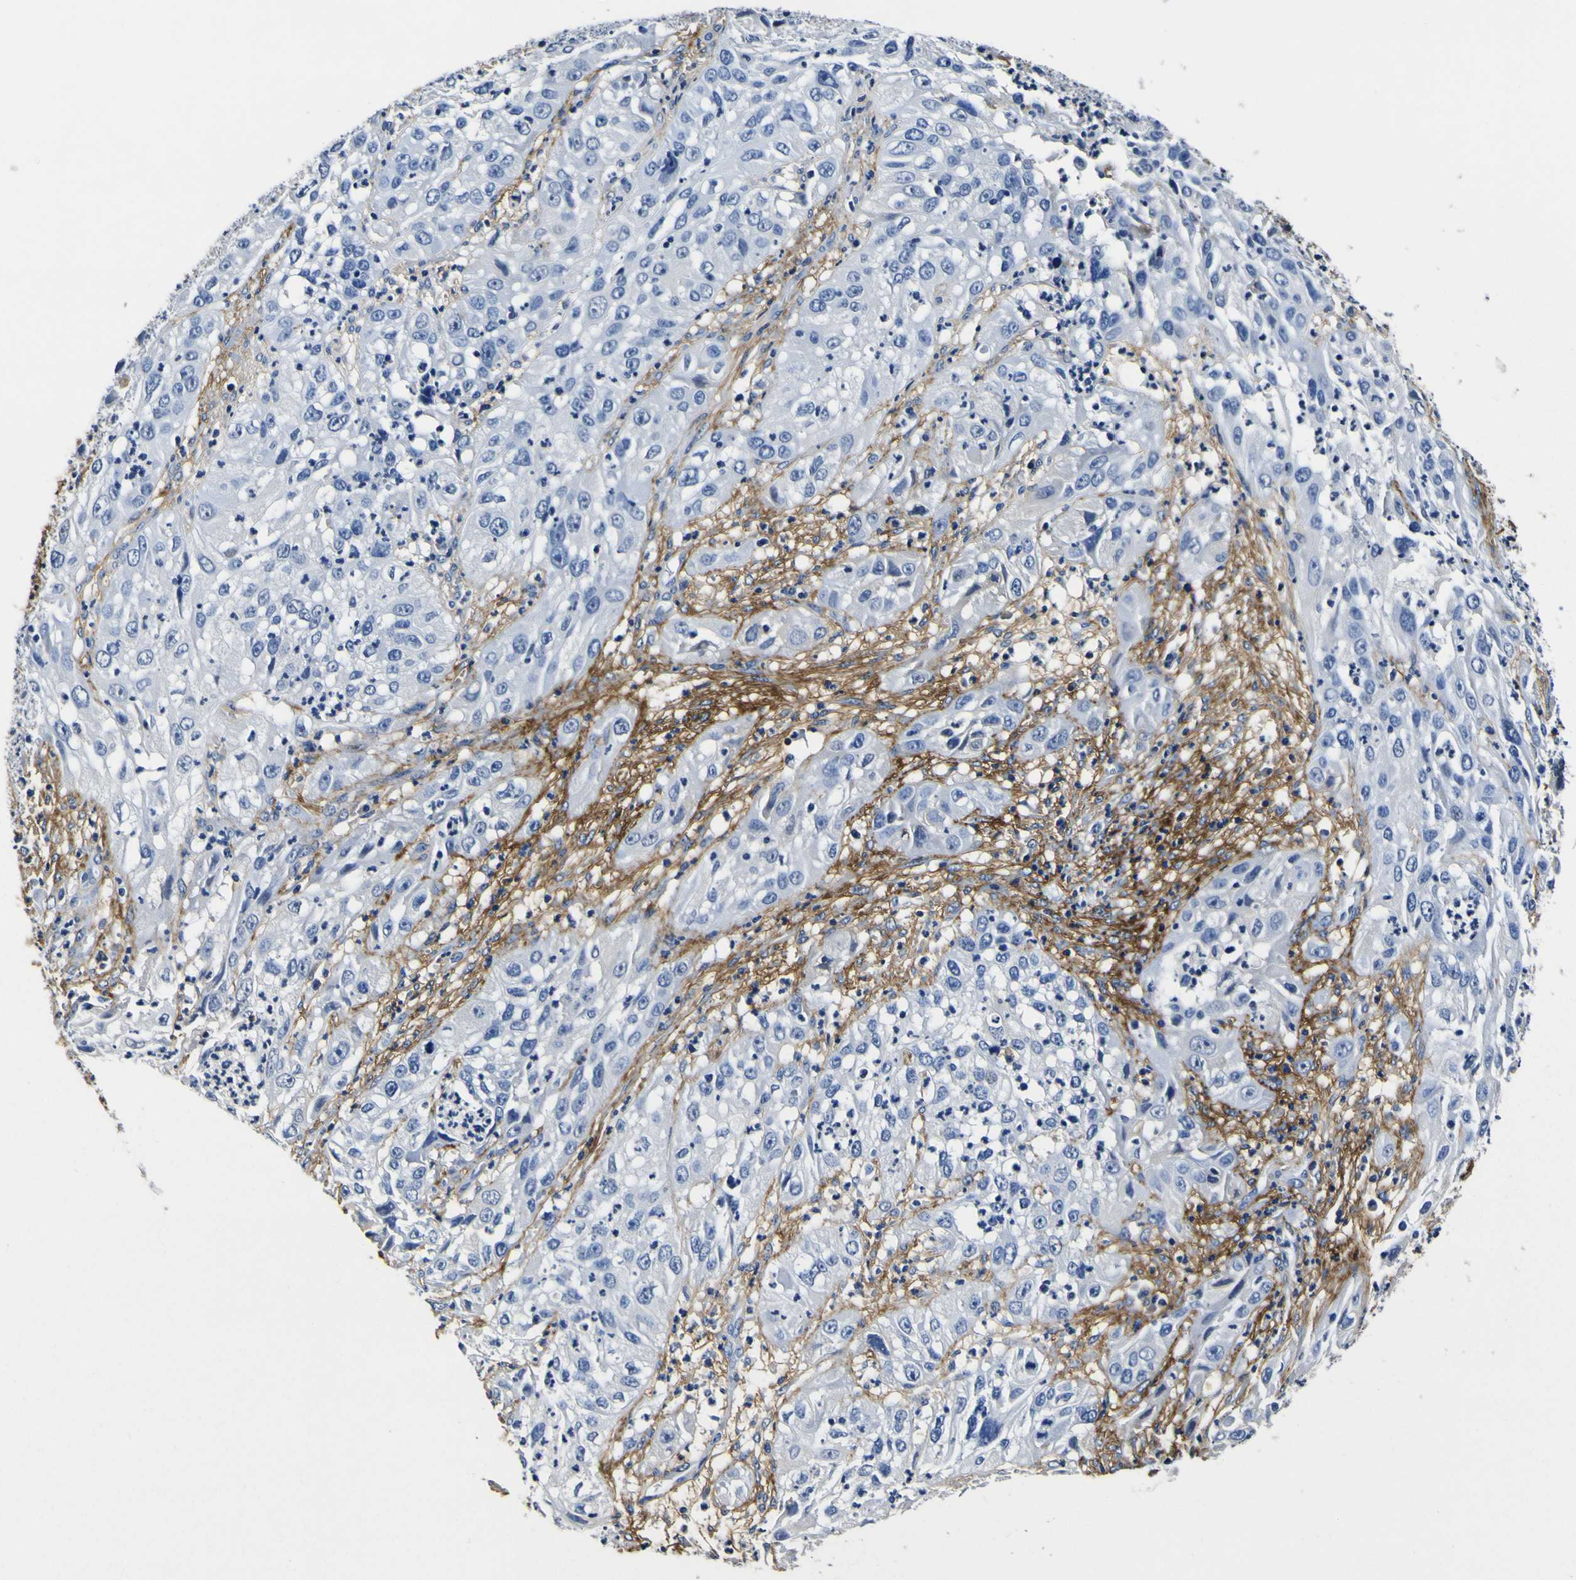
{"staining": {"intensity": "negative", "quantity": "none", "location": "none"}, "tissue": "cervical cancer", "cell_type": "Tumor cells", "image_type": "cancer", "snomed": [{"axis": "morphology", "description": "Squamous cell carcinoma, NOS"}, {"axis": "topography", "description": "Cervix"}], "caption": "DAB (3,3'-diaminobenzidine) immunohistochemical staining of human cervical cancer displays no significant staining in tumor cells. (DAB IHC with hematoxylin counter stain).", "gene": "POSTN", "patient": {"sex": "female", "age": 32}}